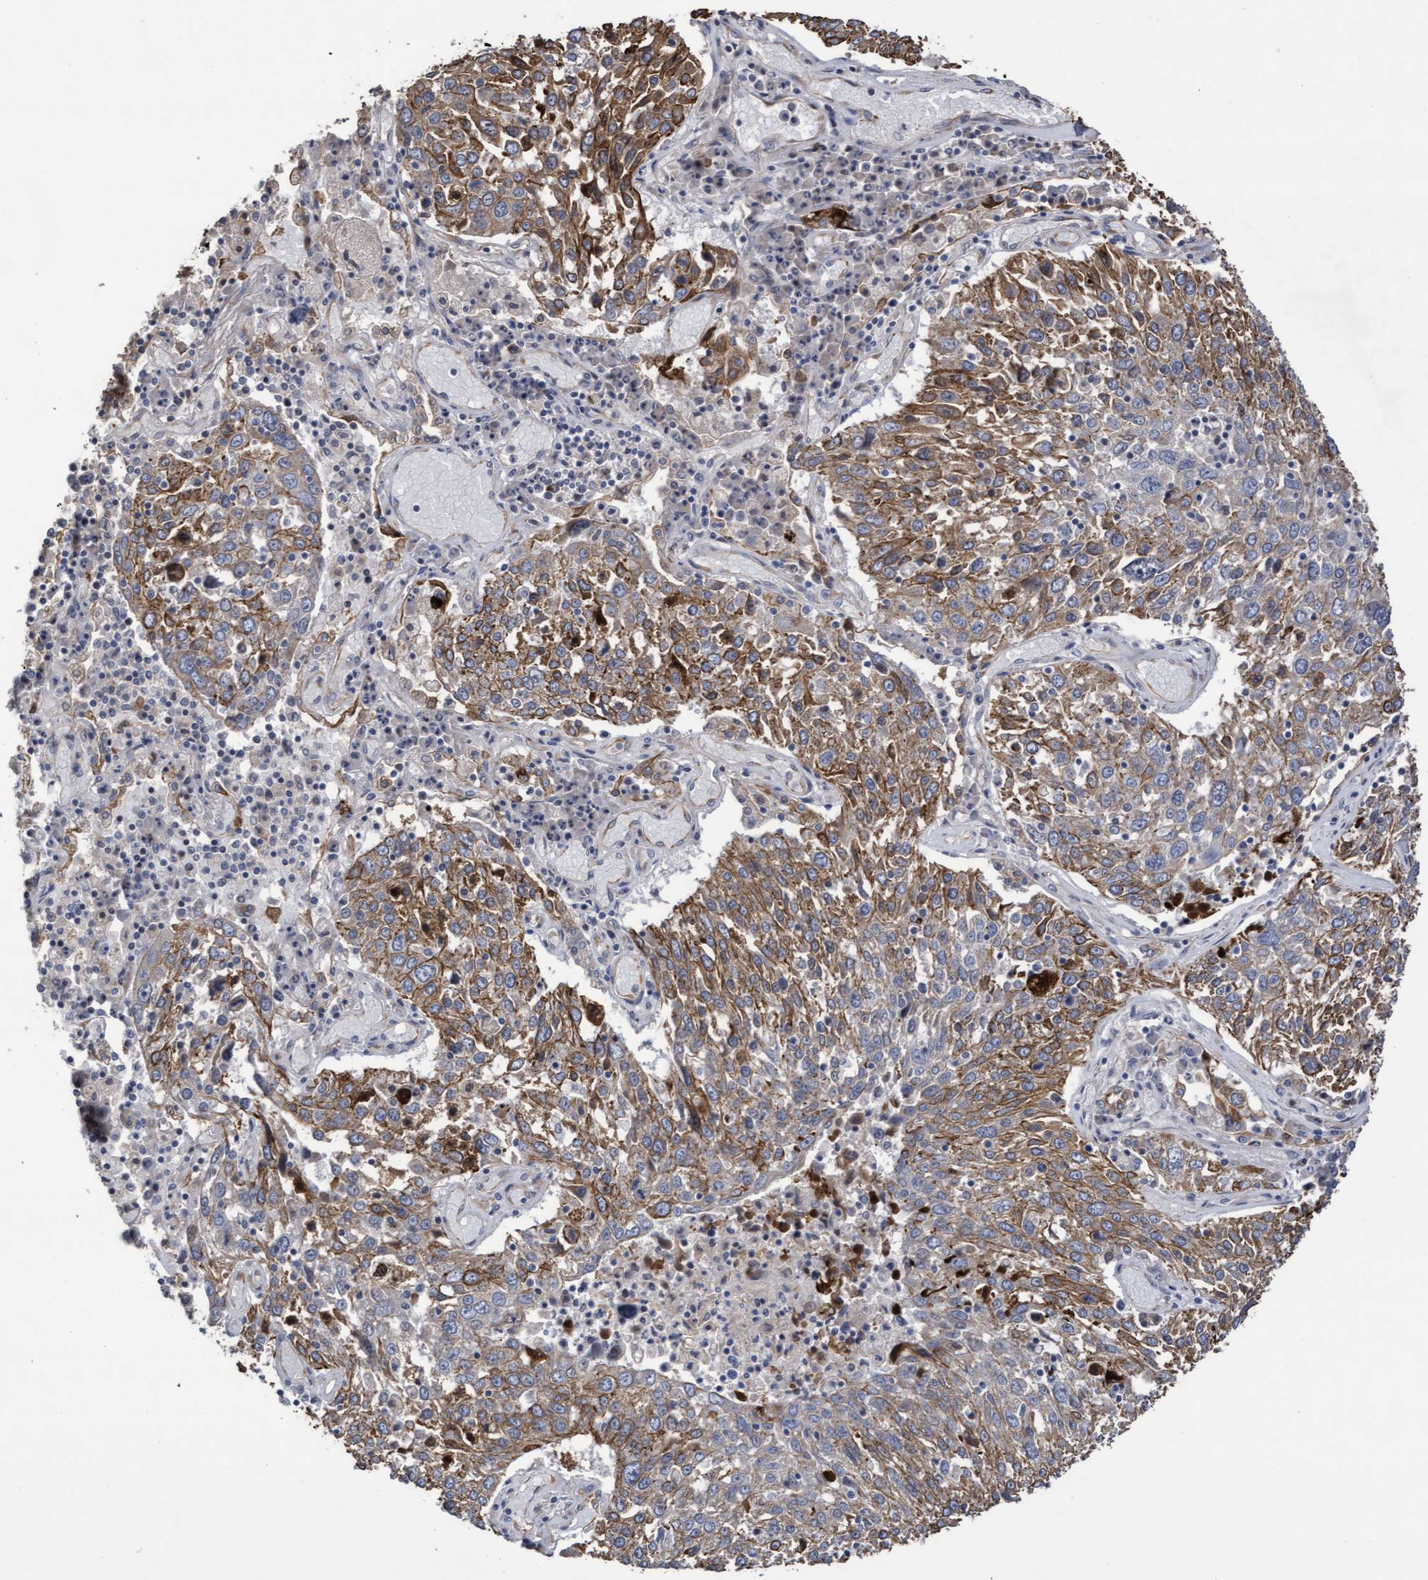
{"staining": {"intensity": "moderate", "quantity": ">75%", "location": "cytoplasmic/membranous"}, "tissue": "lung cancer", "cell_type": "Tumor cells", "image_type": "cancer", "snomed": [{"axis": "morphology", "description": "Squamous cell carcinoma, NOS"}, {"axis": "topography", "description": "Lung"}], "caption": "The histopathology image shows immunohistochemical staining of lung squamous cell carcinoma. There is moderate cytoplasmic/membranous expression is appreciated in approximately >75% of tumor cells.", "gene": "KRT24", "patient": {"sex": "male", "age": 65}}